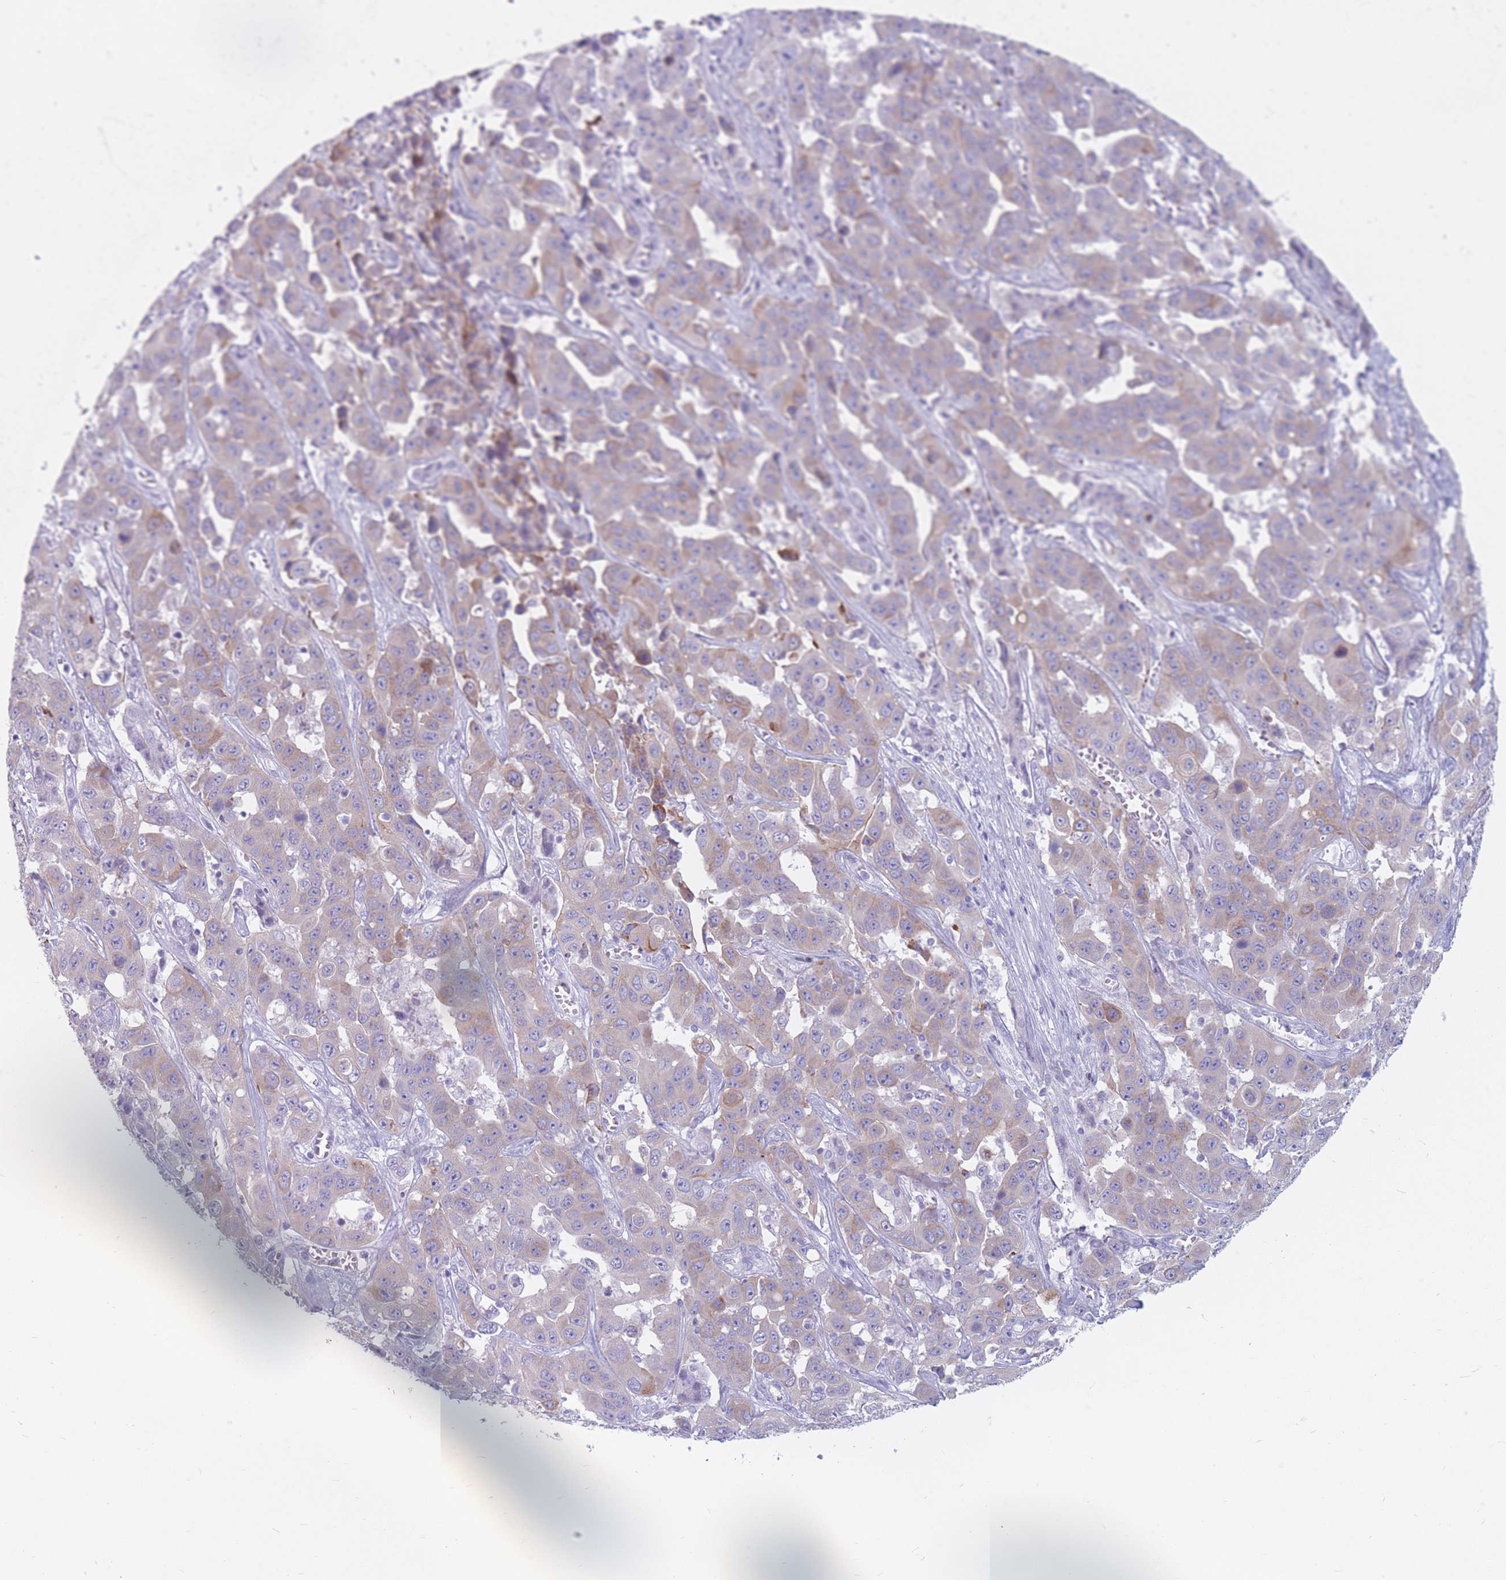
{"staining": {"intensity": "weak", "quantity": "25%-75%", "location": "cytoplasmic/membranous"}, "tissue": "liver cancer", "cell_type": "Tumor cells", "image_type": "cancer", "snomed": [{"axis": "morphology", "description": "Cholangiocarcinoma"}, {"axis": "topography", "description": "Liver"}], "caption": "A photomicrograph of human cholangiocarcinoma (liver) stained for a protein exhibits weak cytoplasmic/membranous brown staining in tumor cells.", "gene": "ST3GAL5", "patient": {"sex": "female", "age": 52}}